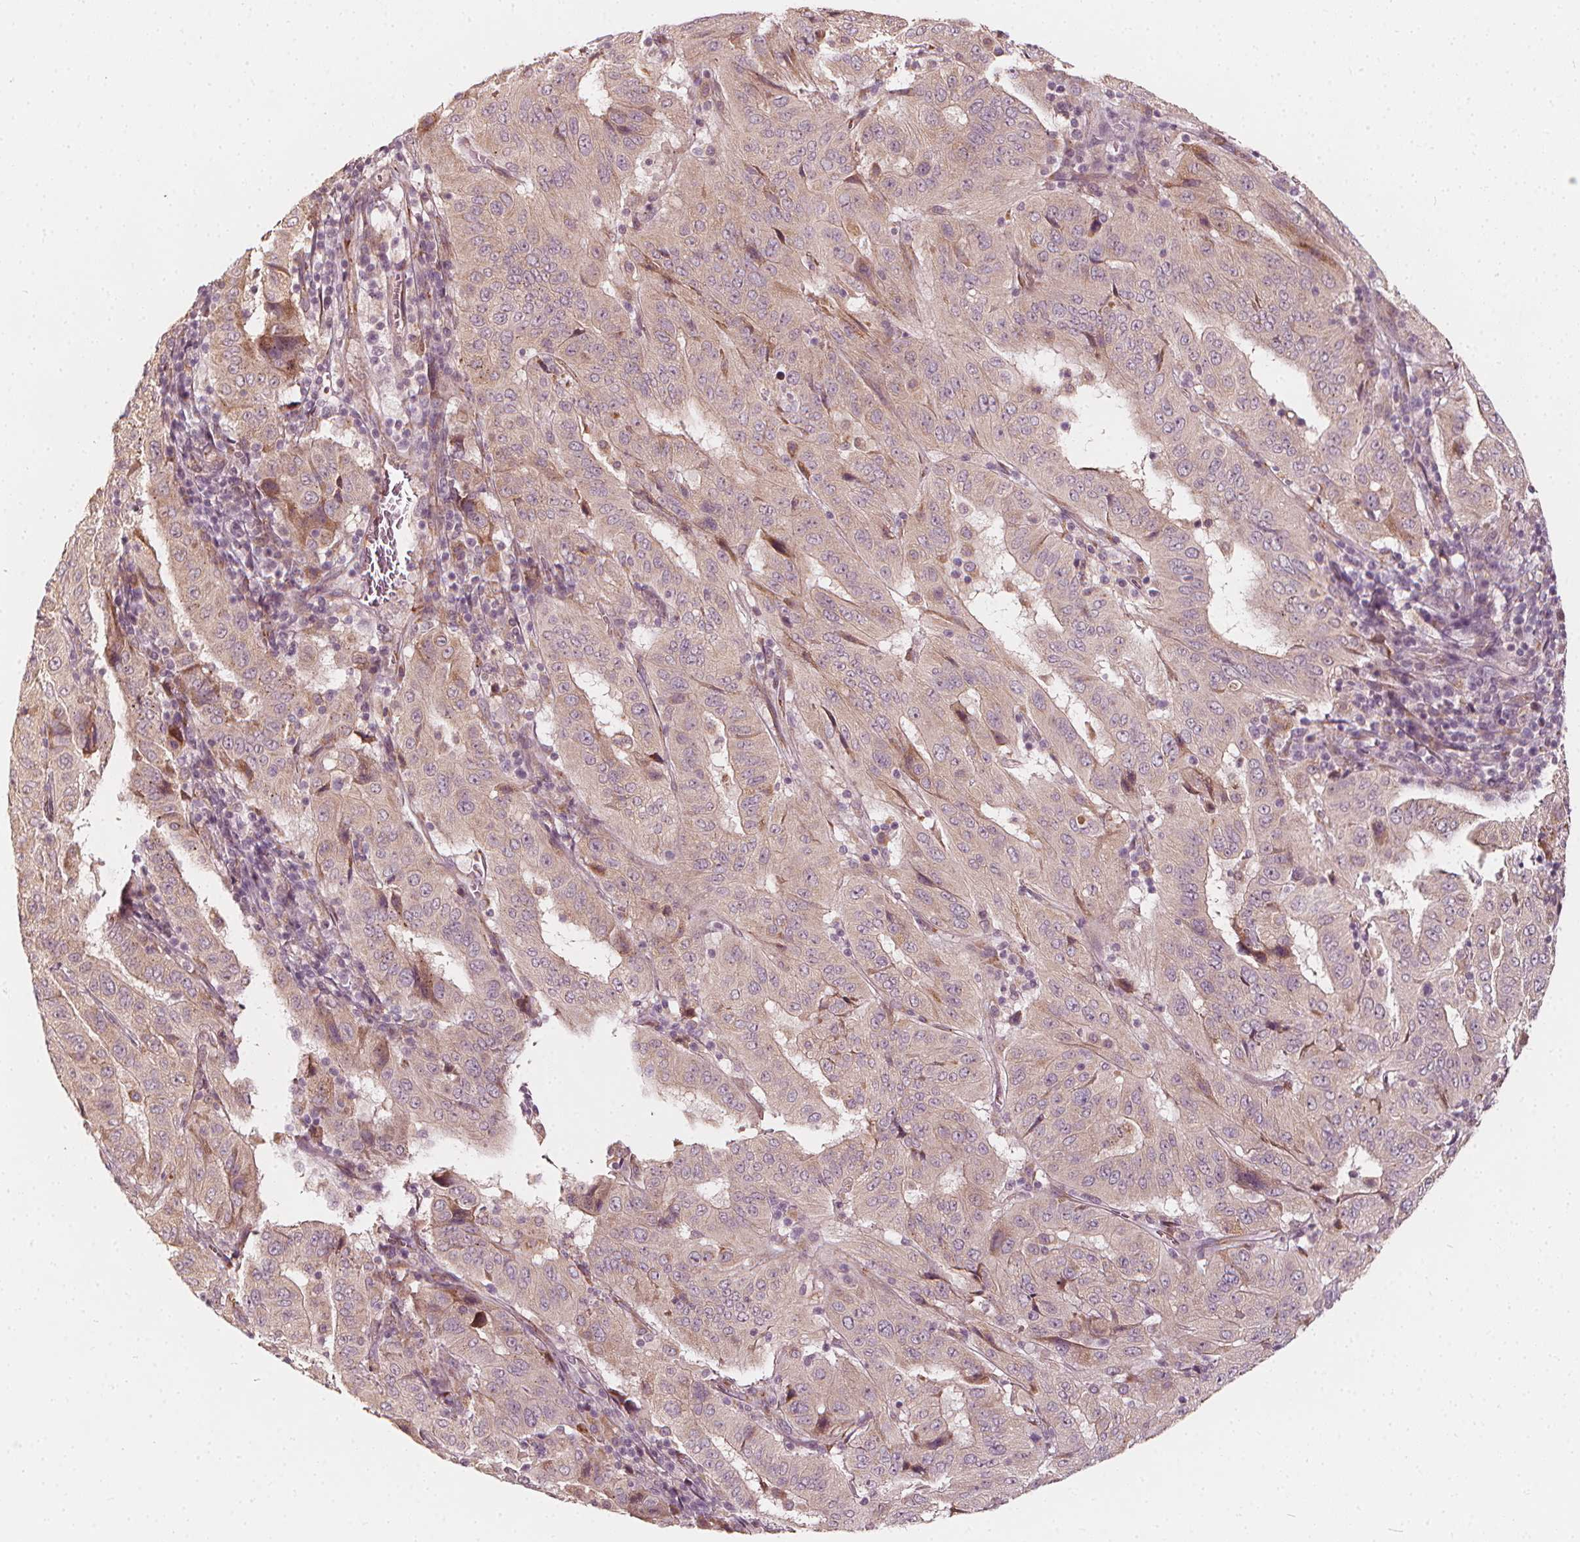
{"staining": {"intensity": "negative", "quantity": "none", "location": "none"}, "tissue": "pancreatic cancer", "cell_type": "Tumor cells", "image_type": "cancer", "snomed": [{"axis": "morphology", "description": "Adenocarcinoma, NOS"}, {"axis": "topography", "description": "Pancreas"}], "caption": "Tumor cells are negative for protein expression in human pancreatic cancer.", "gene": "NPC1L1", "patient": {"sex": "male", "age": 63}}